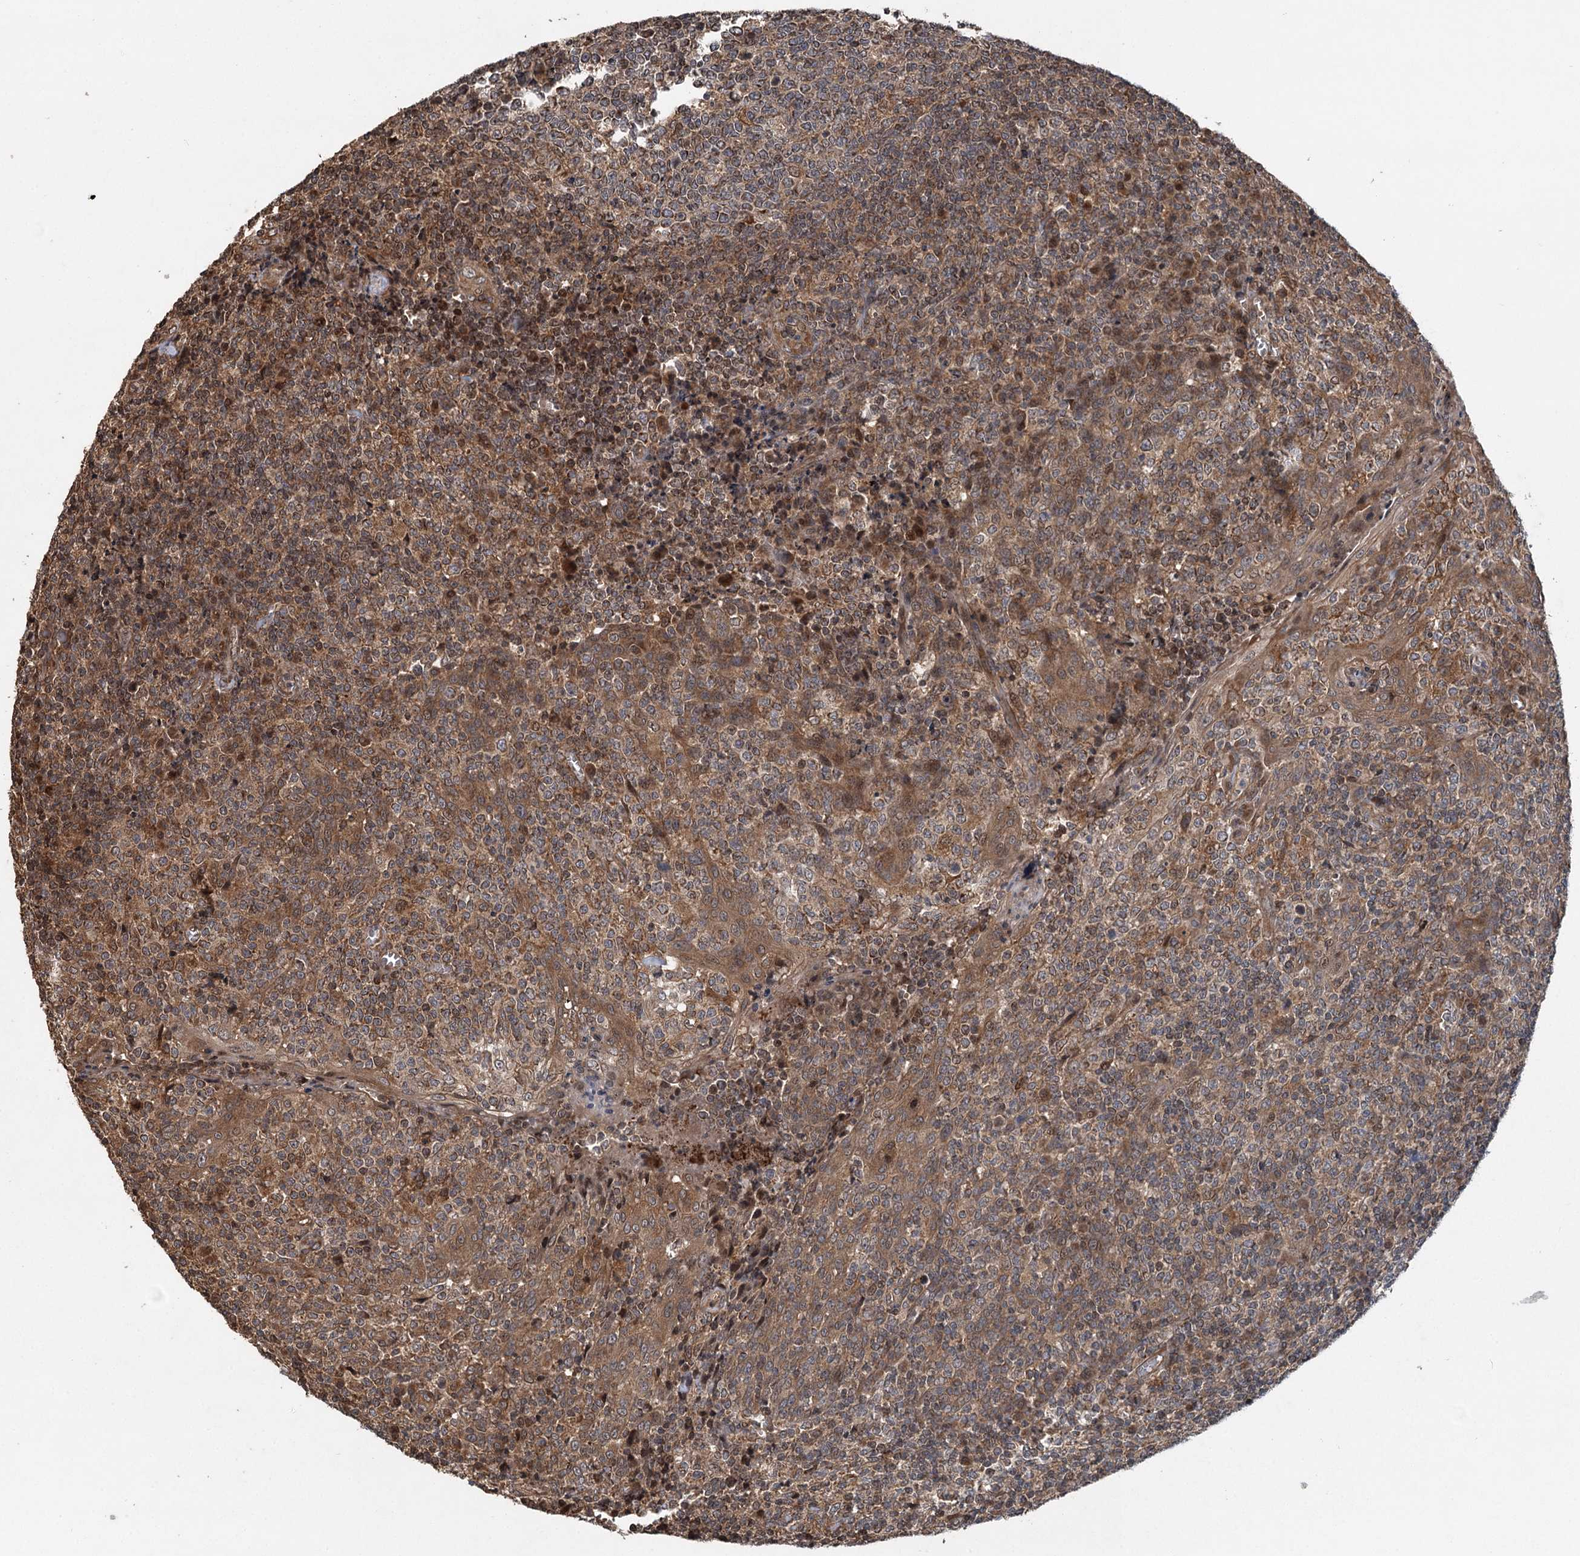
{"staining": {"intensity": "weak", "quantity": "25%-75%", "location": "cytoplasmic/membranous"}, "tissue": "tonsil", "cell_type": "Germinal center cells", "image_type": "normal", "snomed": [{"axis": "morphology", "description": "Normal tissue, NOS"}, {"axis": "topography", "description": "Tonsil"}], "caption": "A micrograph of human tonsil stained for a protein reveals weak cytoplasmic/membranous brown staining in germinal center cells.", "gene": "INSIG2", "patient": {"sex": "female", "age": 19}}